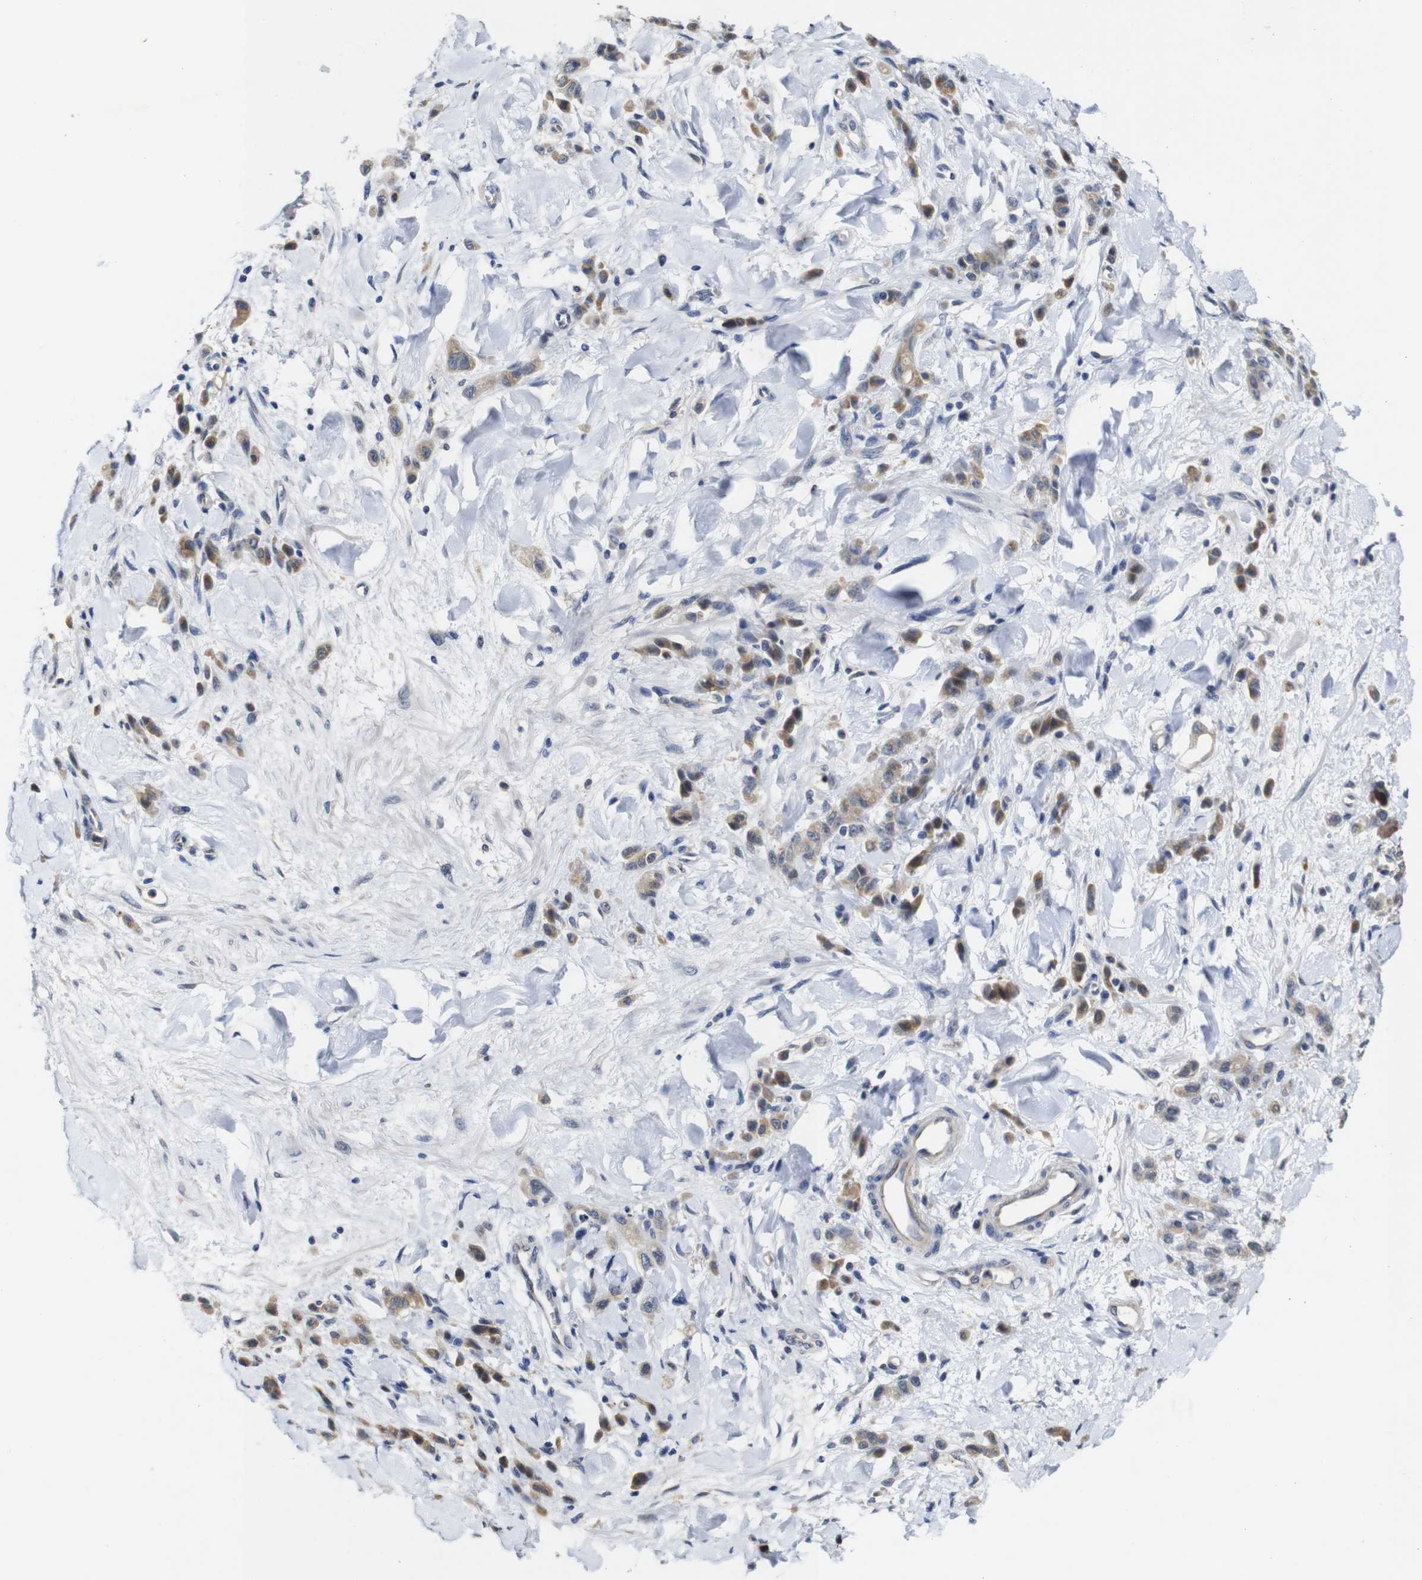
{"staining": {"intensity": "weak", "quantity": ">75%", "location": "cytoplasmic/membranous"}, "tissue": "stomach cancer", "cell_type": "Tumor cells", "image_type": "cancer", "snomed": [{"axis": "morphology", "description": "Normal tissue, NOS"}, {"axis": "morphology", "description": "Adenocarcinoma, NOS"}, {"axis": "topography", "description": "Stomach"}], "caption": "Protein staining of stomach cancer tissue displays weak cytoplasmic/membranous positivity in approximately >75% of tumor cells.", "gene": "FURIN", "patient": {"sex": "male", "age": 82}}